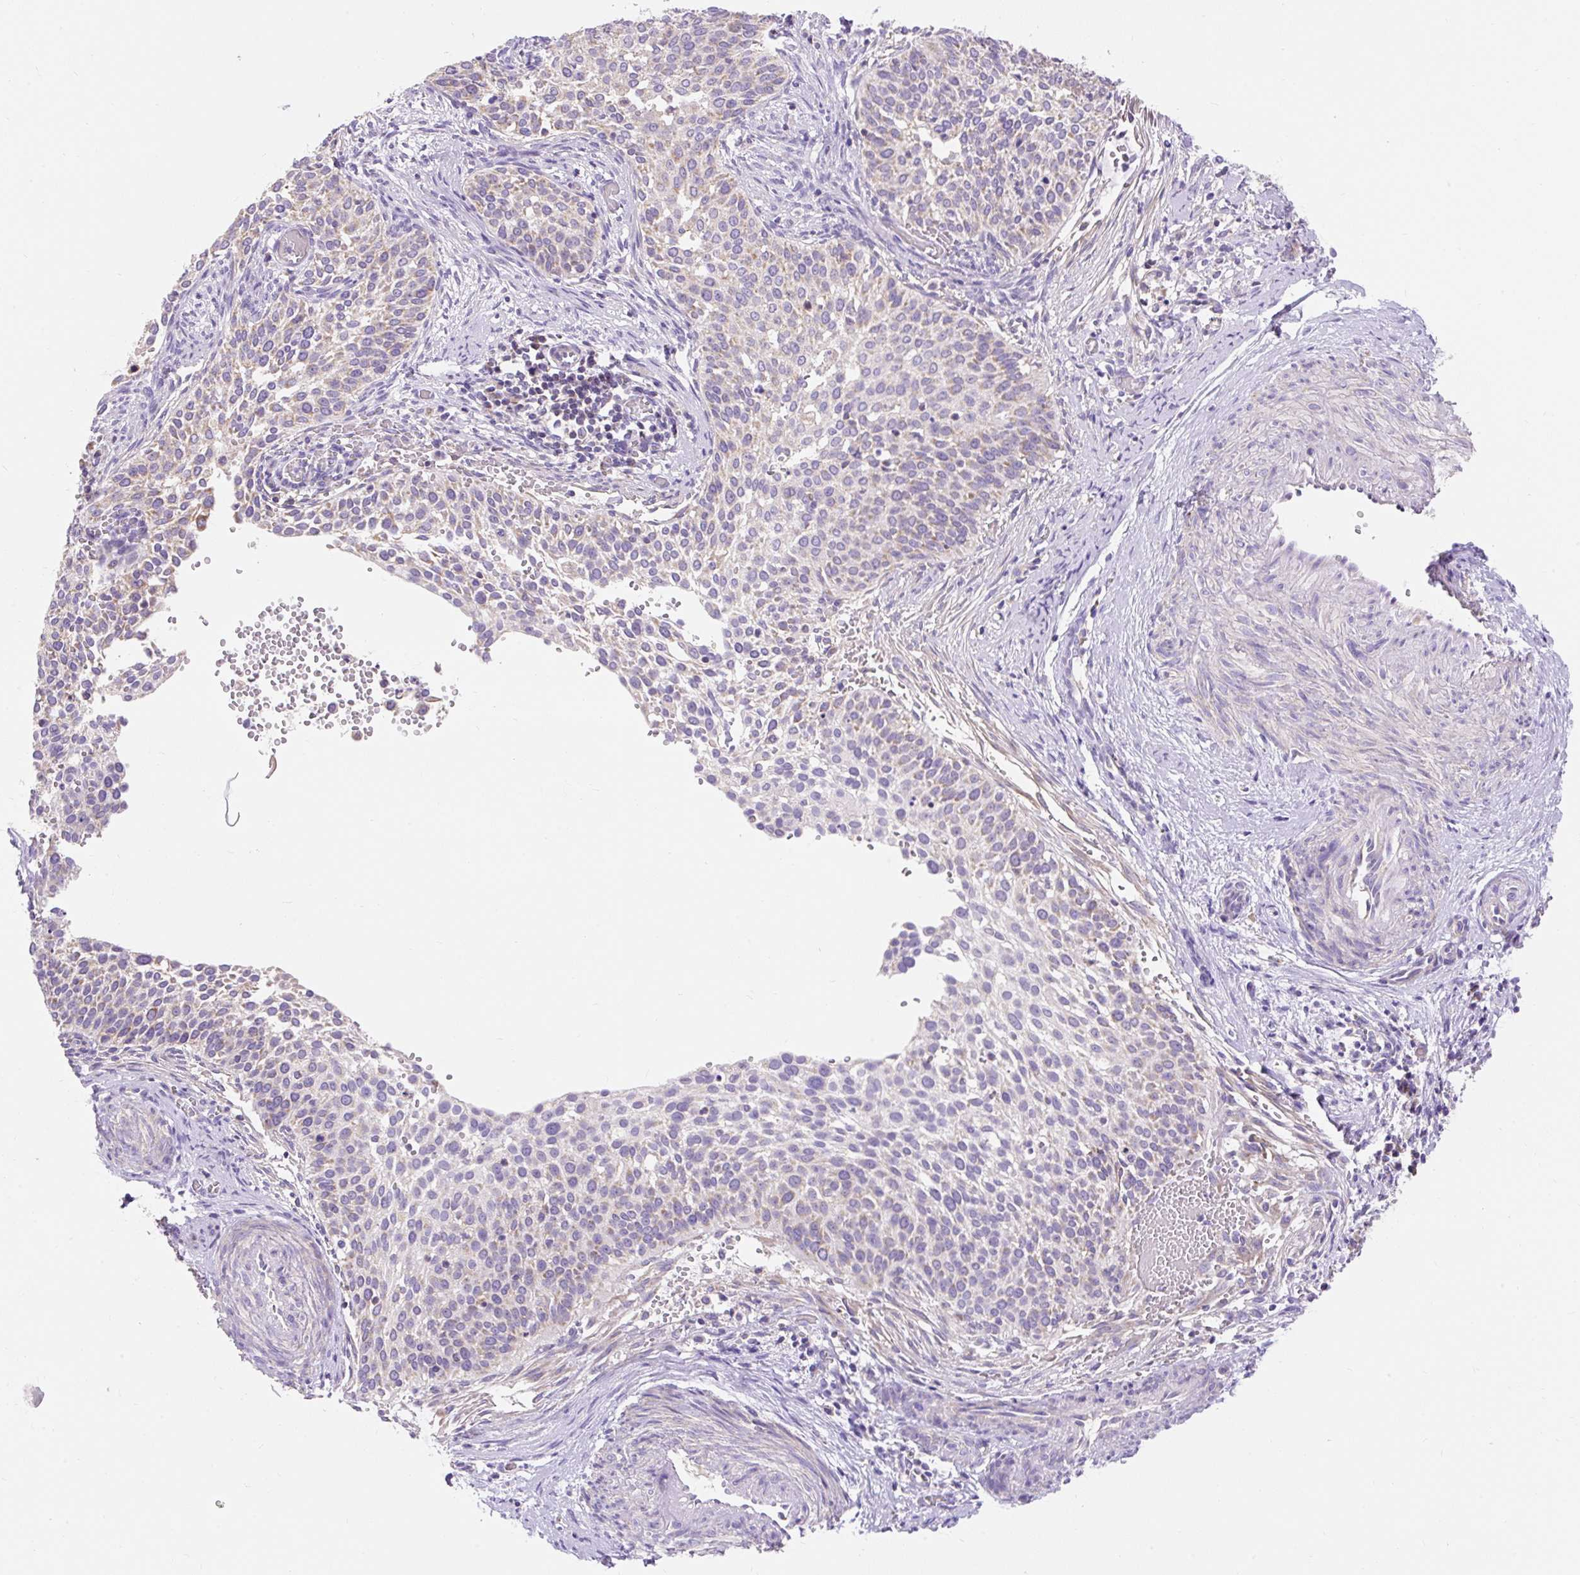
{"staining": {"intensity": "negative", "quantity": "none", "location": "none"}, "tissue": "cervical cancer", "cell_type": "Tumor cells", "image_type": "cancer", "snomed": [{"axis": "morphology", "description": "Squamous cell carcinoma, NOS"}, {"axis": "topography", "description": "Cervix"}], "caption": "Tumor cells show no significant positivity in cervical cancer.", "gene": "PMAIP1", "patient": {"sex": "female", "age": 44}}